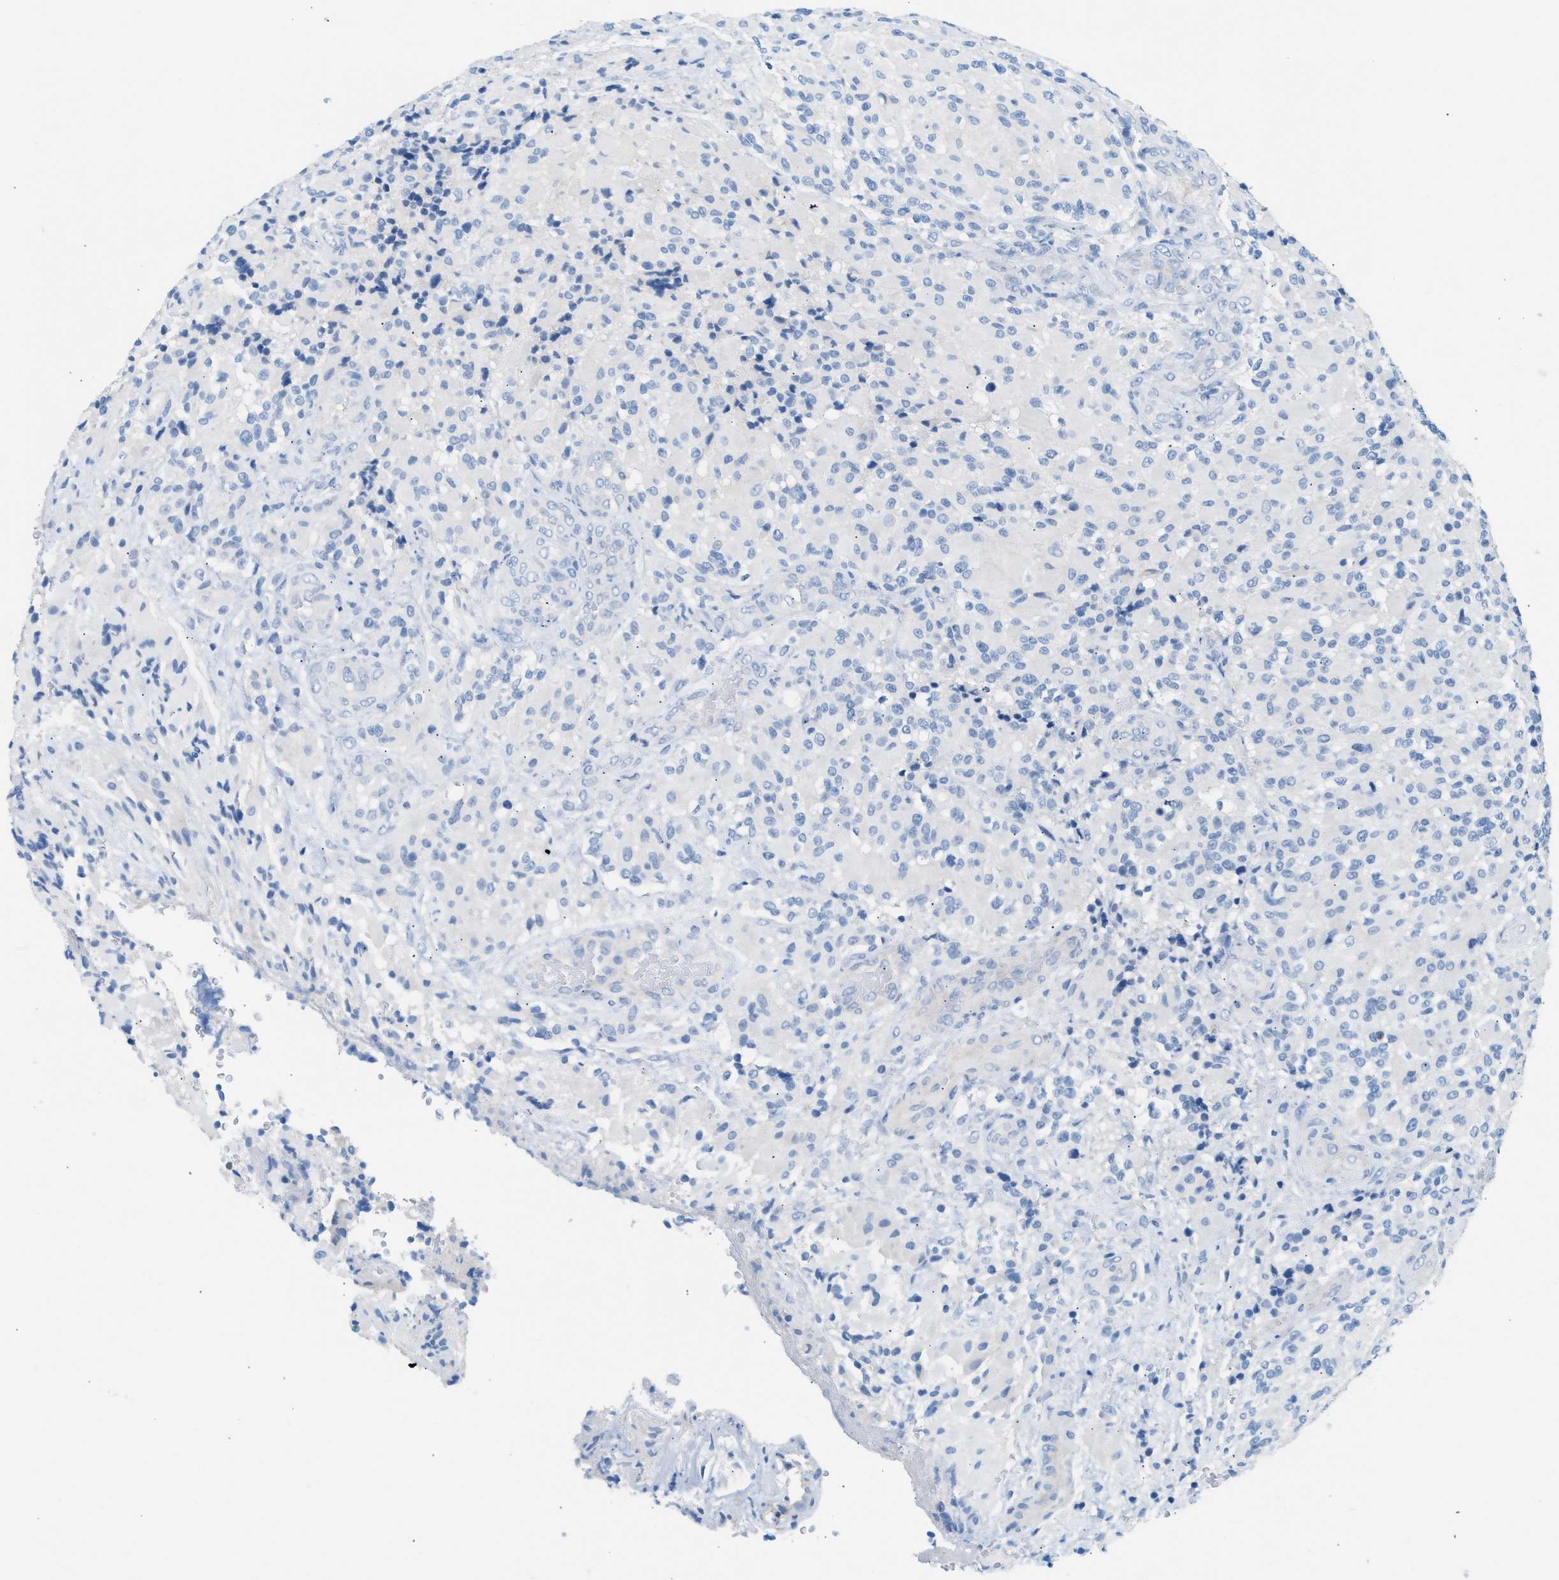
{"staining": {"intensity": "negative", "quantity": "none", "location": "none"}, "tissue": "glioma", "cell_type": "Tumor cells", "image_type": "cancer", "snomed": [{"axis": "morphology", "description": "Glioma, malignant, High grade"}, {"axis": "topography", "description": "Brain"}], "caption": "Malignant glioma (high-grade) stained for a protein using immunohistochemistry shows no positivity tumor cells.", "gene": "SPAM1", "patient": {"sex": "male", "age": 71}}